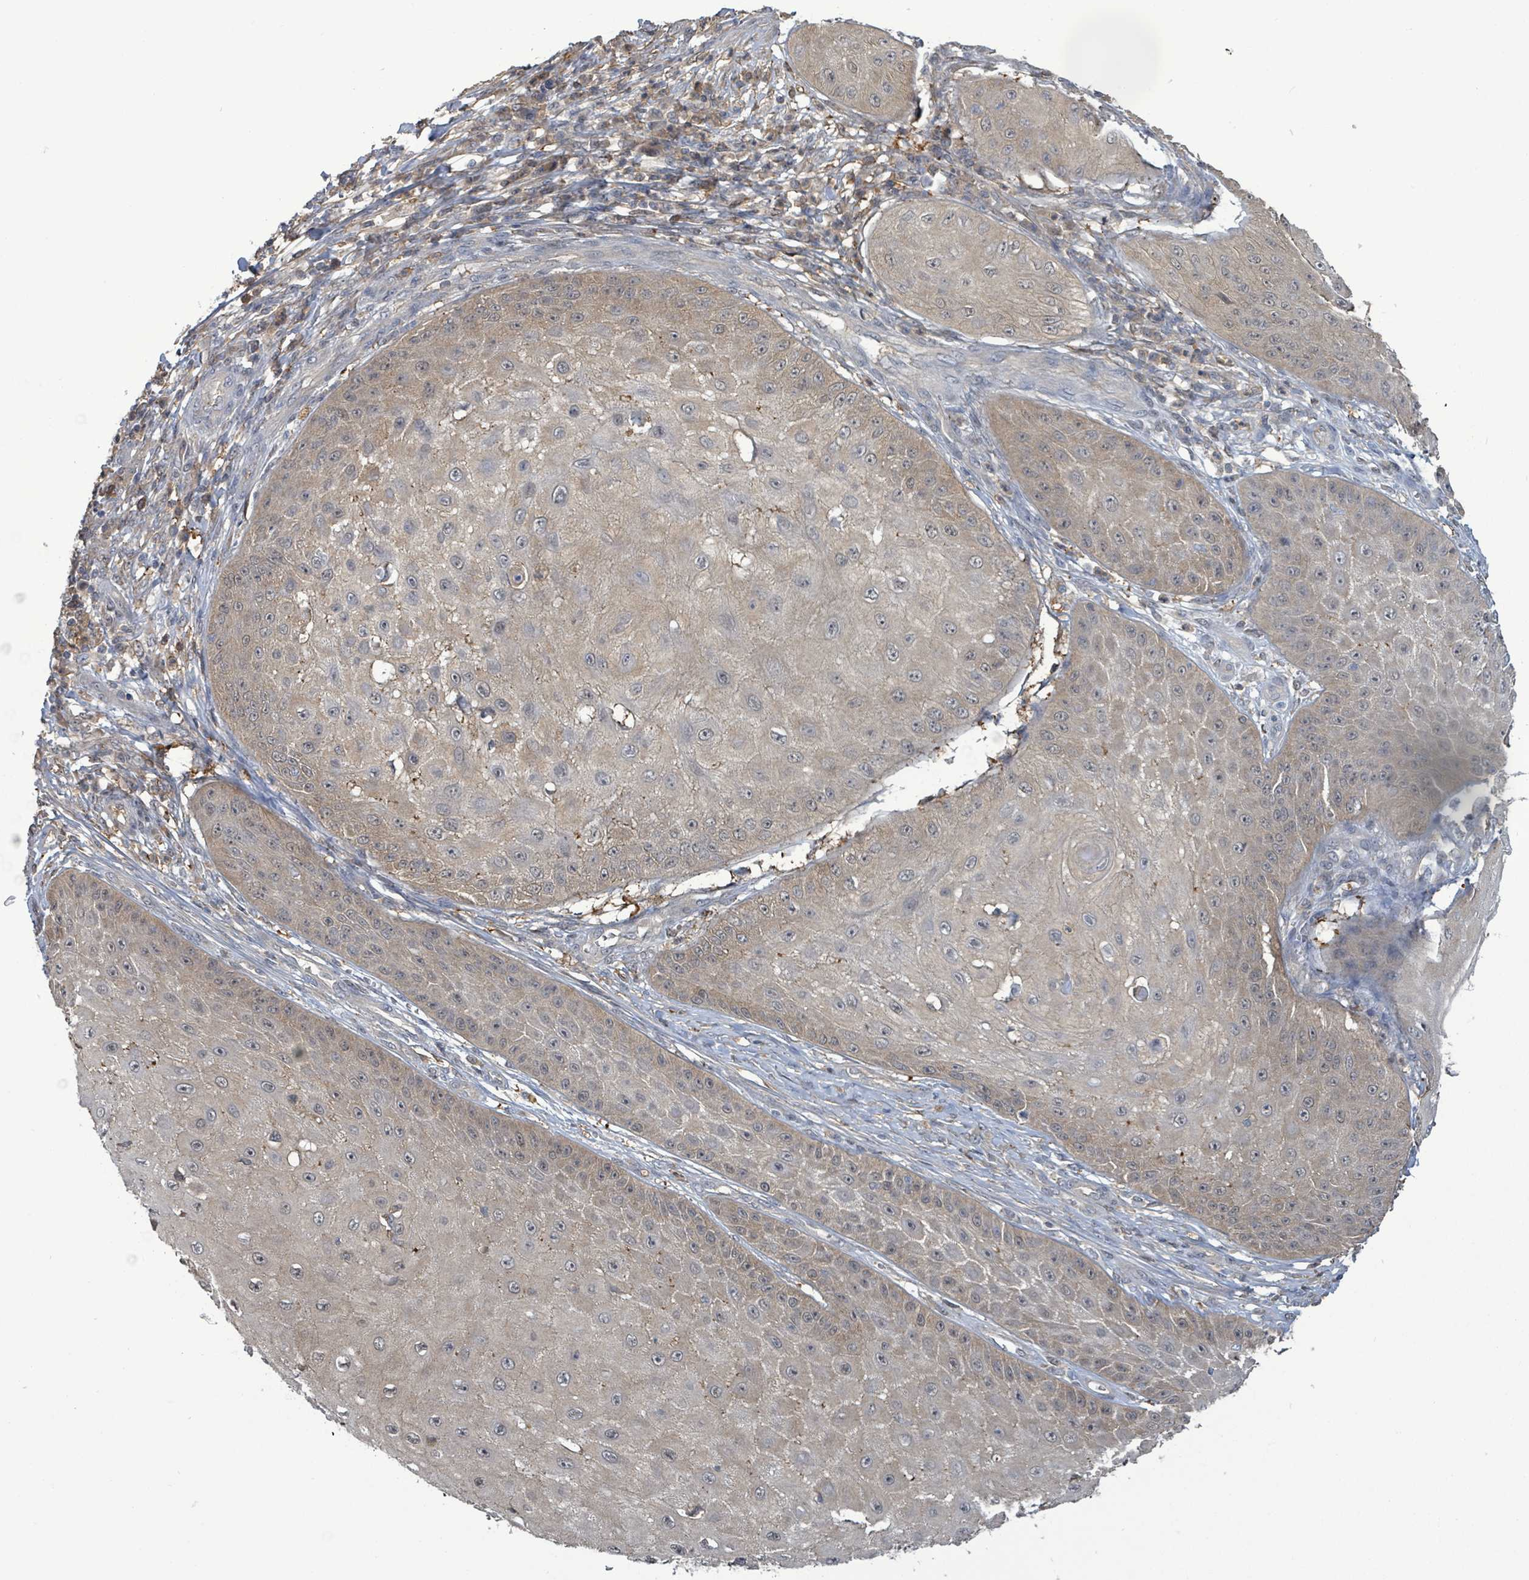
{"staining": {"intensity": "weak", "quantity": "25%-75%", "location": "cytoplasmic/membranous"}, "tissue": "skin cancer", "cell_type": "Tumor cells", "image_type": "cancer", "snomed": [{"axis": "morphology", "description": "Squamous cell carcinoma, NOS"}, {"axis": "topography", "description": "Skin"}], "caption": "Protein staining displays weak cytoplasmic/membranous positivity in about 25%-75% of tumor cells in skin cancer.", "gene": "PGAM1", "patient": {"sex": "male", "age": 70}}